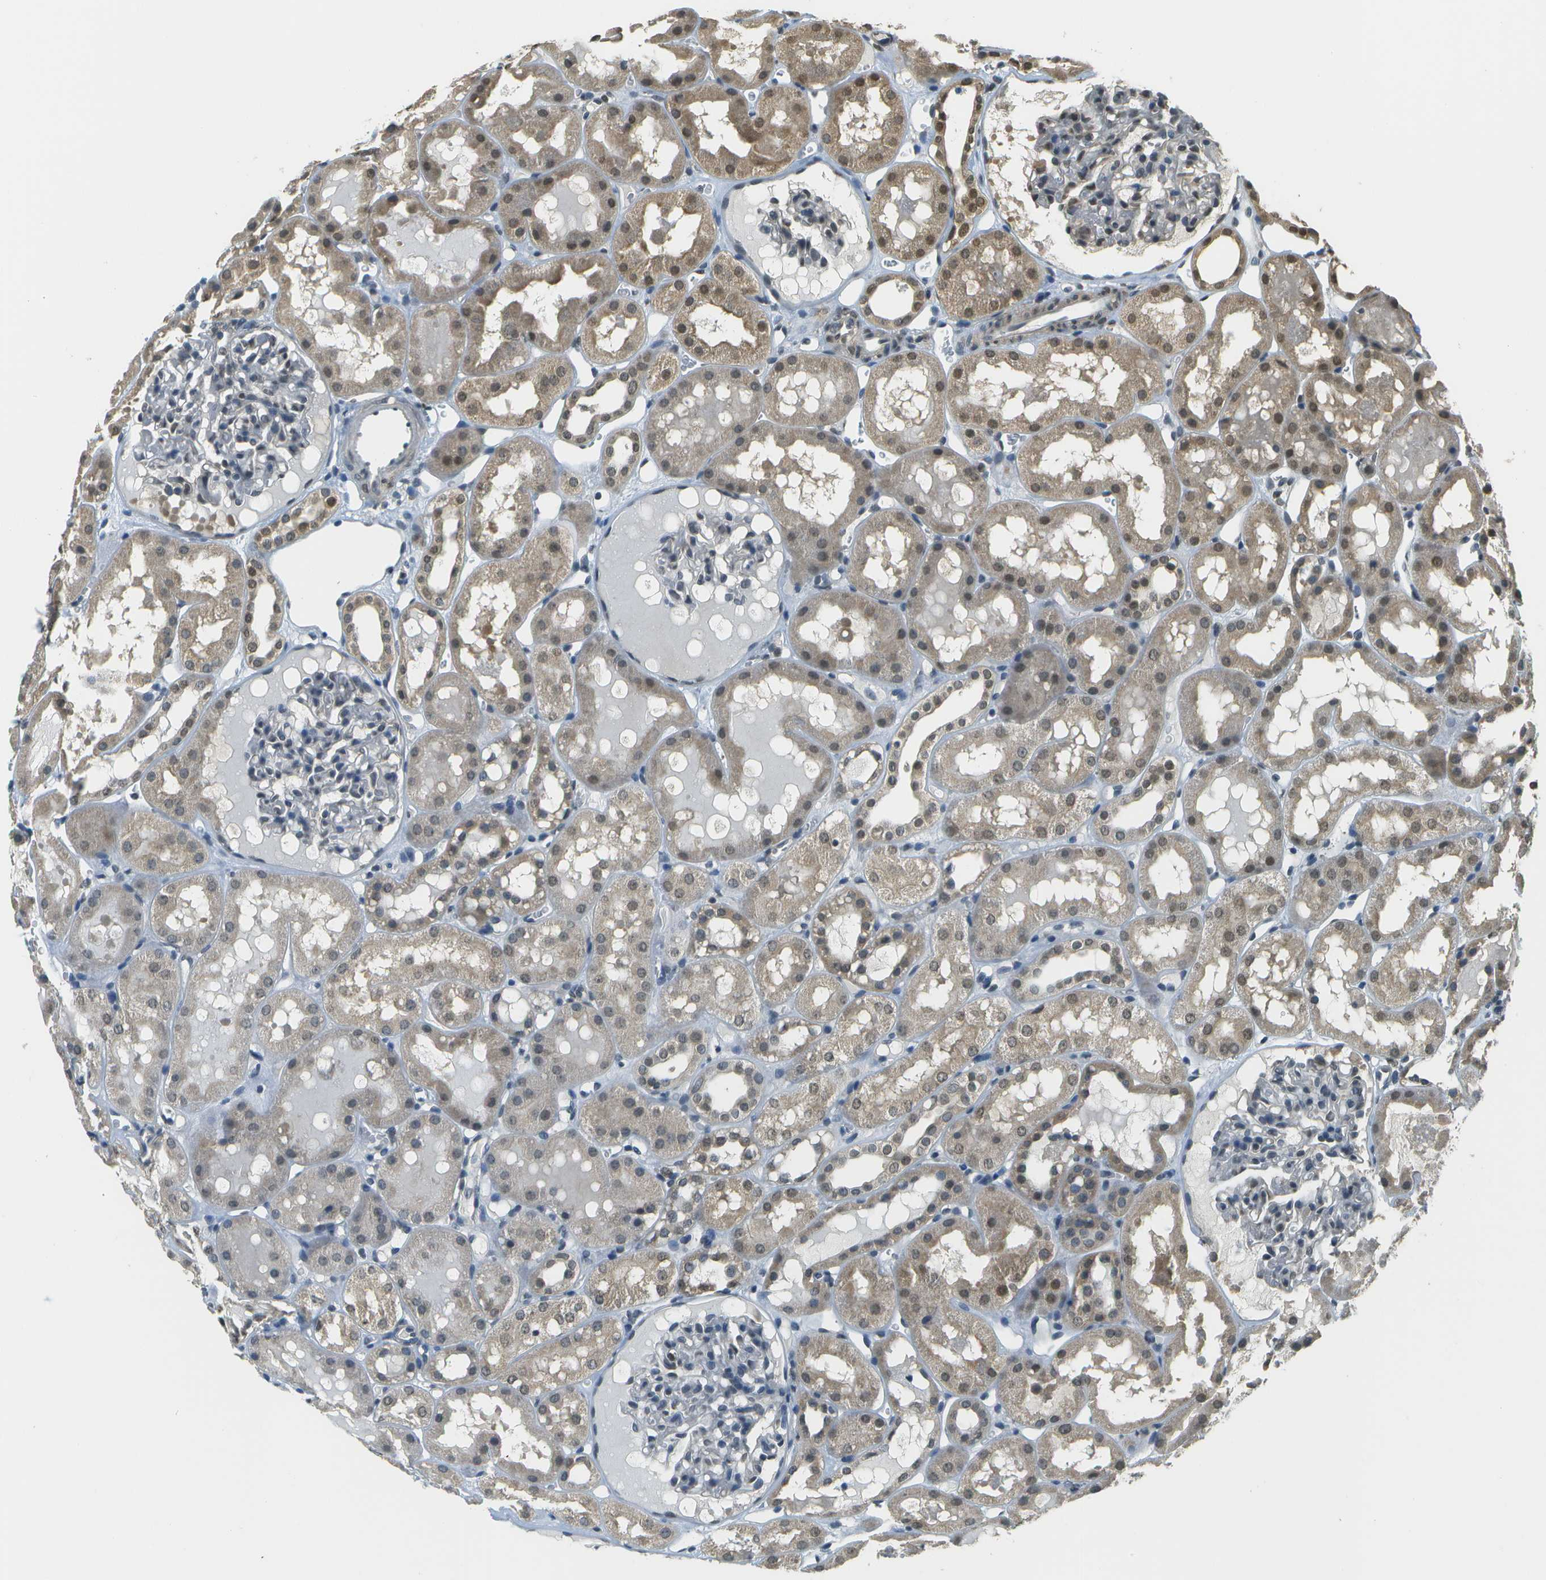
{"staining": {"intensity": "weak", "quantity": "<25%", "location": "nuclear"}, "tissue": "kidney", "cell_type": "Cells in glomeruli", "image_type": "normal", "snomed": [{"axis": "morphology", "description": "Normal tissue, NOS"}, {"axis": "topography", "description": "Kidney"}, {"axis": "topography", "description": "Urinary bladder"}], "caption": "Immunohistochemistry (IHC) of unremarkable human kidney reveals no positivity in cells in glomeruli.", "gene": "ABL2", "patient": {"sex": "male", "age": 16}}